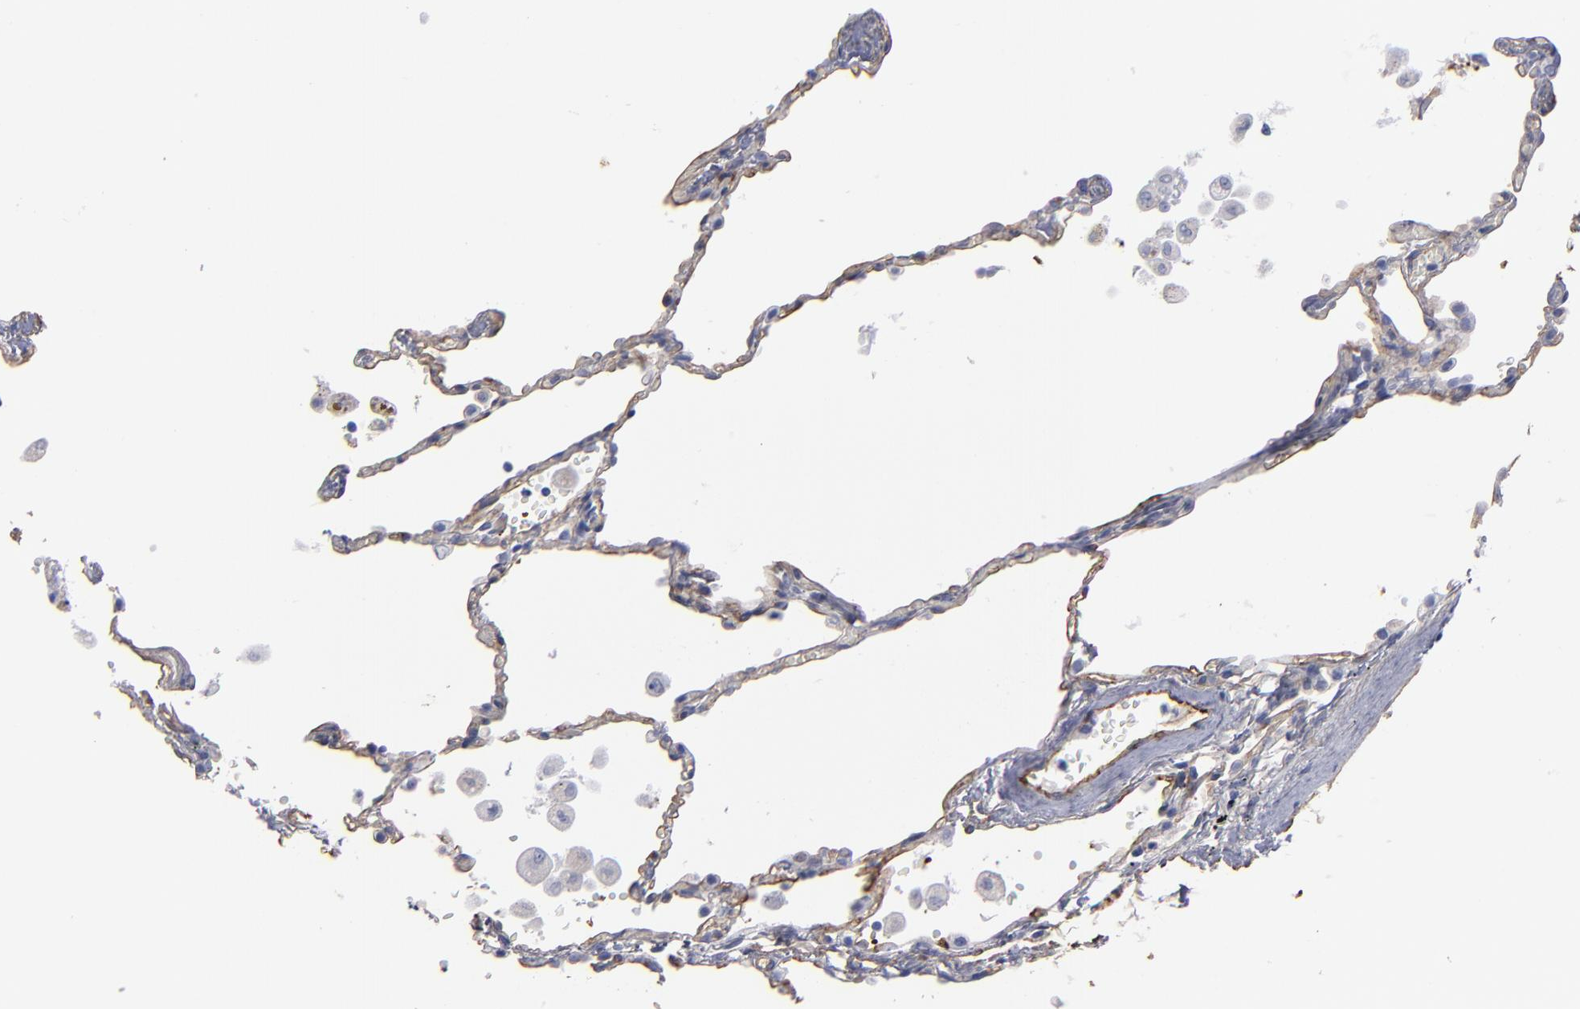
{"staining": {"intensity": "moderate", "quantity": "25%-75%", "location": "cytoplasmic/membranous"}, "tissue": "lung", "cell_type": "Alveolar cells", "image_type": "normal", "snomed": [{"axis": "morphology", "description": "Normal tissue, NOS"}, {"axis": "topography", "description": "Lung"}], "caption": "Moderate cytoplasmic/membranous staining is present in approximately 25%-75% of alveolar cells in normal lung. (DAB IHC, brown staining for protein, blue staining for nuclei).", "gene": "TM4SF1", "patient": {"sex": "male", "age": 71}}